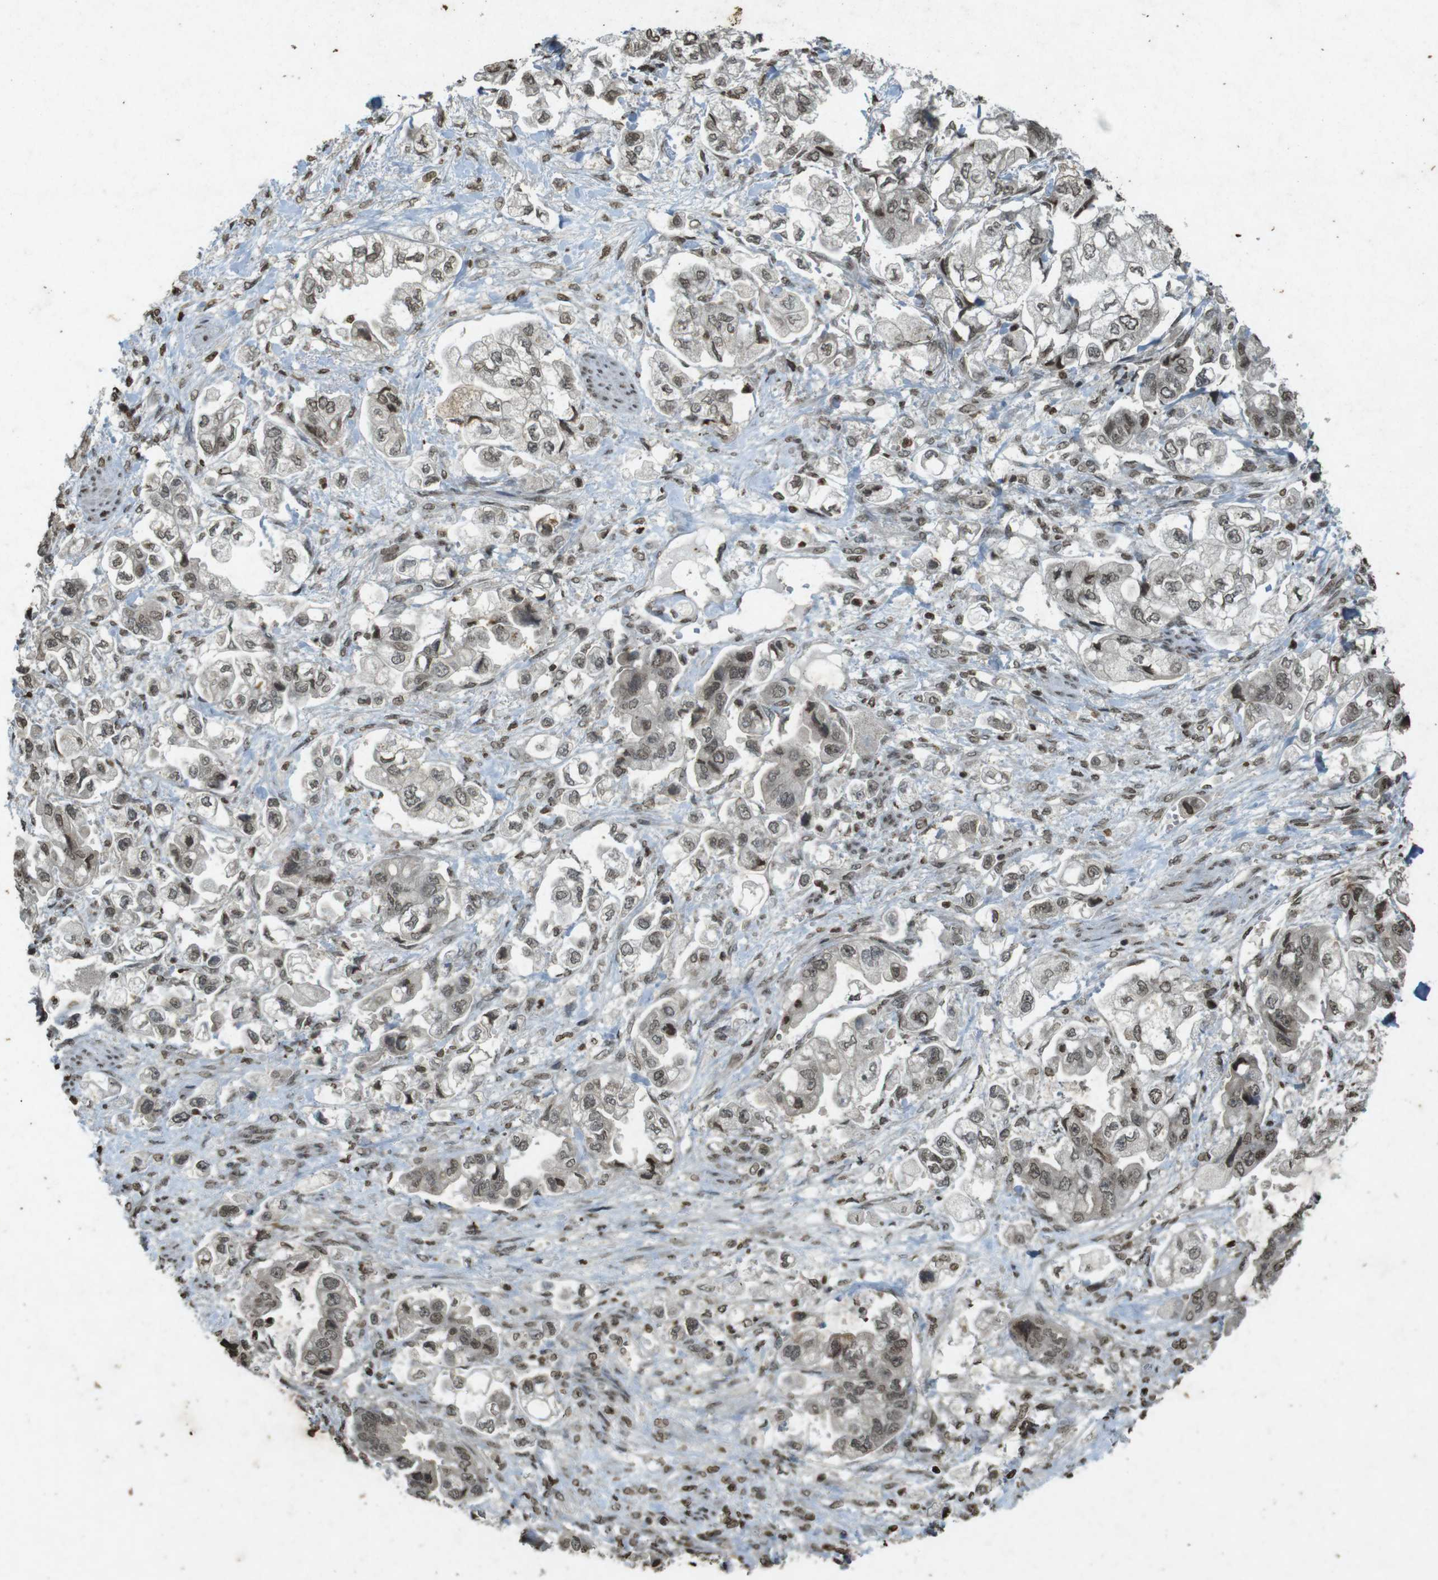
{"staining": {"intensity": "weak", "quantity": ">75%", "location": "nuclear"}, "tissue": "stomach cancer", "cell_type": "Tumor cells", "image_type": "cancer", "snomed": [{"axis": "morphology", "description": "Normal tissue, NOS"}, {"axis": "morphology", "description": "Adenocarcinoma, NOS"}, {"axis": "topography", "description": "Stomach"}], "caption": "High-power microscopy captured an immunohistochemistry (IHC) photomicrograph of stomach adenocarcinoma, revealing weak nuclear positivity in about >75% of tumor cells.", "gene": "ORC4", "patient": {"sex": "male", "age": 62}}